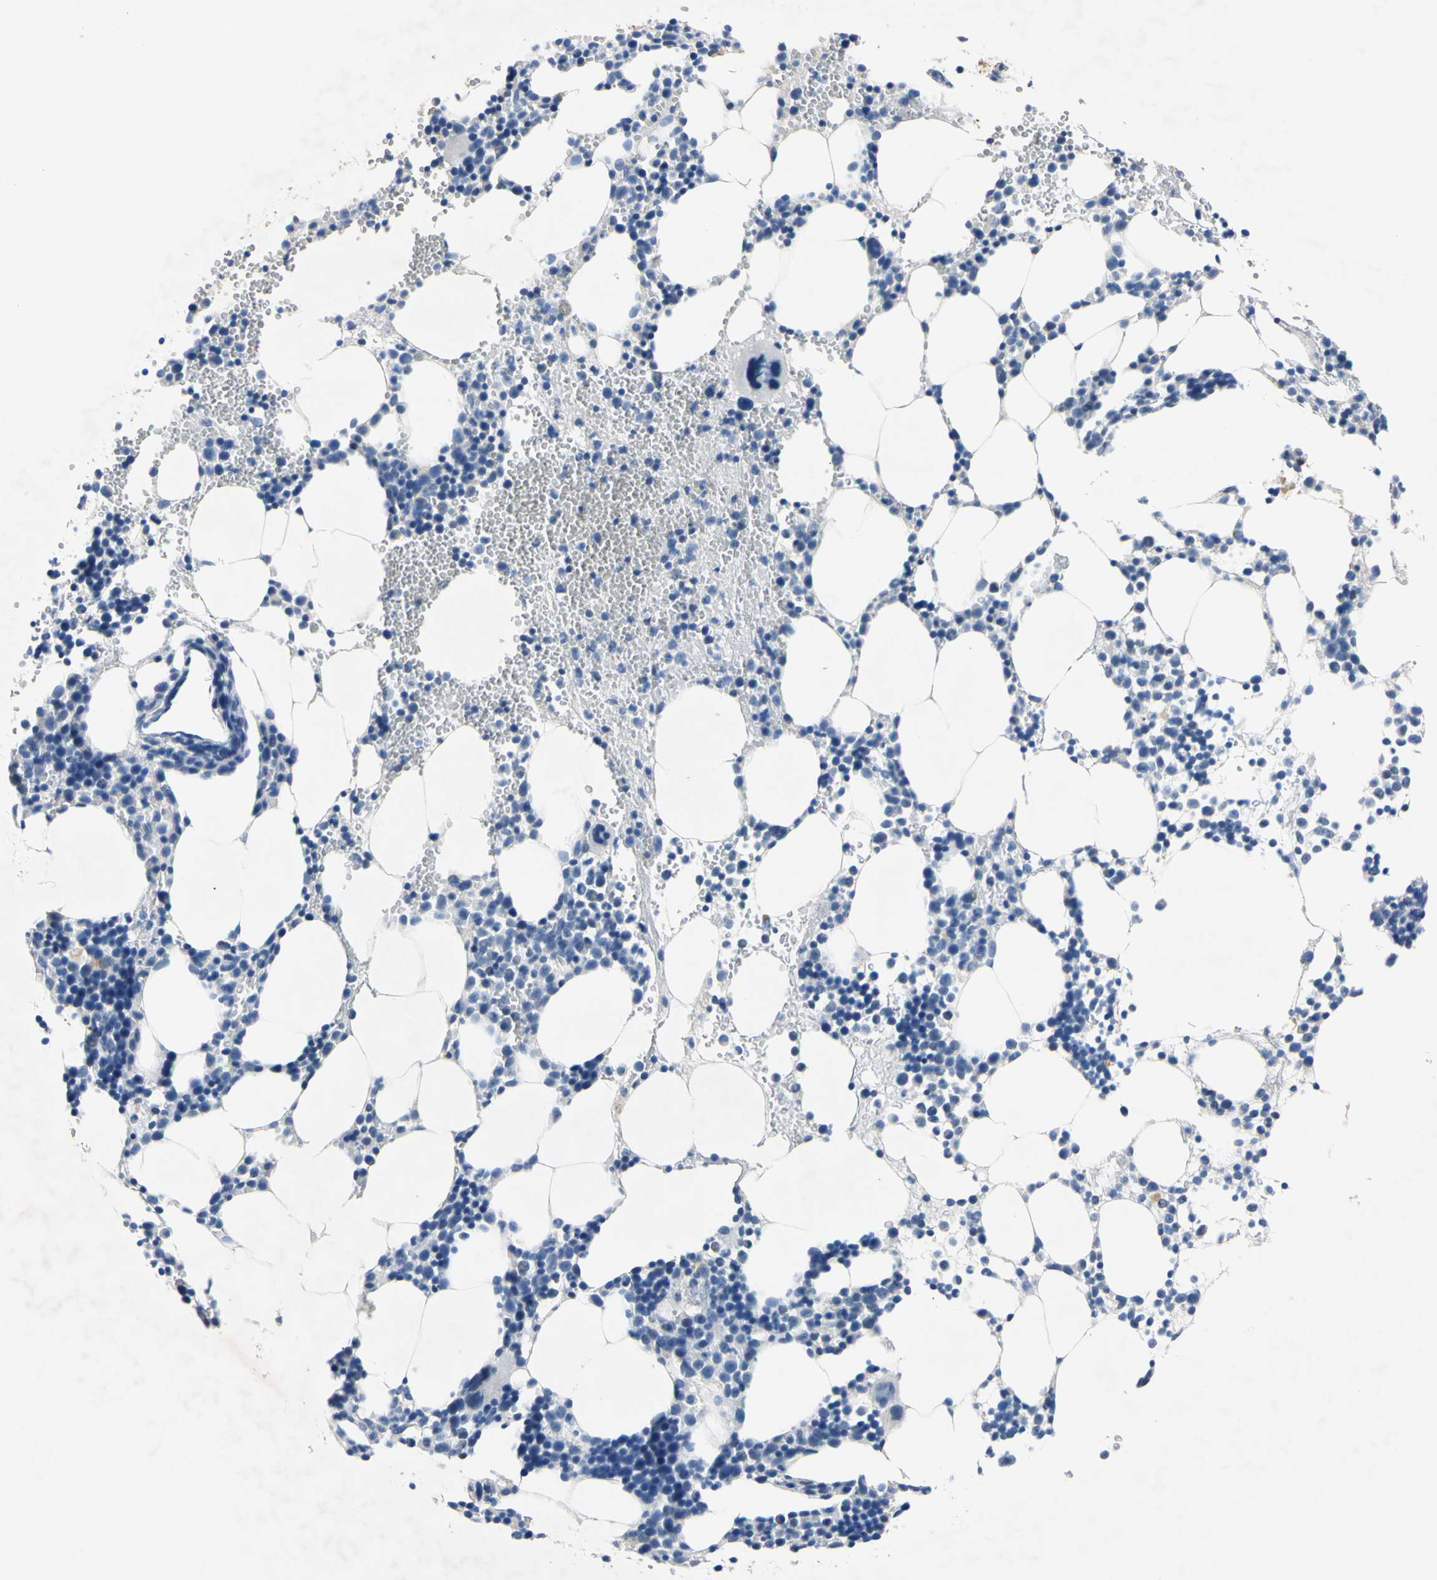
{"staining": {"intensity": "negative", "quantity": "none", "location": "none"}, "tissue": "bone marrow", "cell_type": "Hematopoietic cells", "image_type": "normal", "snomed": [{"axis": "morphology", "description": "Normal tissue, NOS"}, {"axis": "morphology", "description": "Inflammation, NOS"}, {"axis": "topography", "description": "Bone marrow"}], "caption": "High magnification brightfield microscopy of benign bone marrow stained with DAB (brown) and counterstained with hematoxylin (blue): hematopoietic cells show no significant expression.", "gene": "PNKD", "patient": {"sex": "male", "age": 42}}